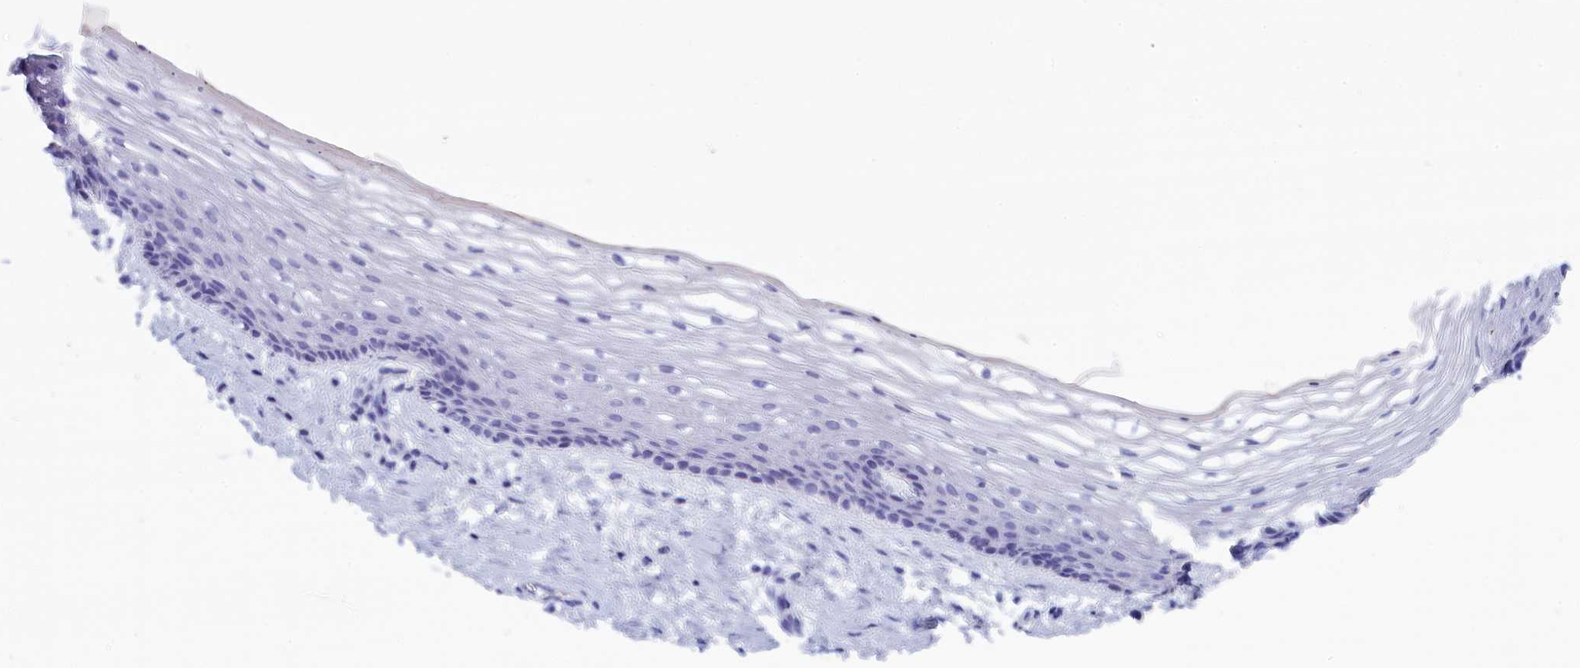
{"staining": {"intensity": "negative", "quantity": "none", "location": "none"}, "tissue": "vagina", "cell_type": "Squamous epithelial cells", "image_type": "normal", "snomed": [{"axis": "morphology", "description": "Normal tissue, NOS"}, {"axis": "topography", "description": "Vagina"}], "caption": "Photomicrograph shows no protein expression in squamous epithelial cells of benign vagina.", "gene": "ANKRD2", "patient": {"sex": "female", "age": 46}}